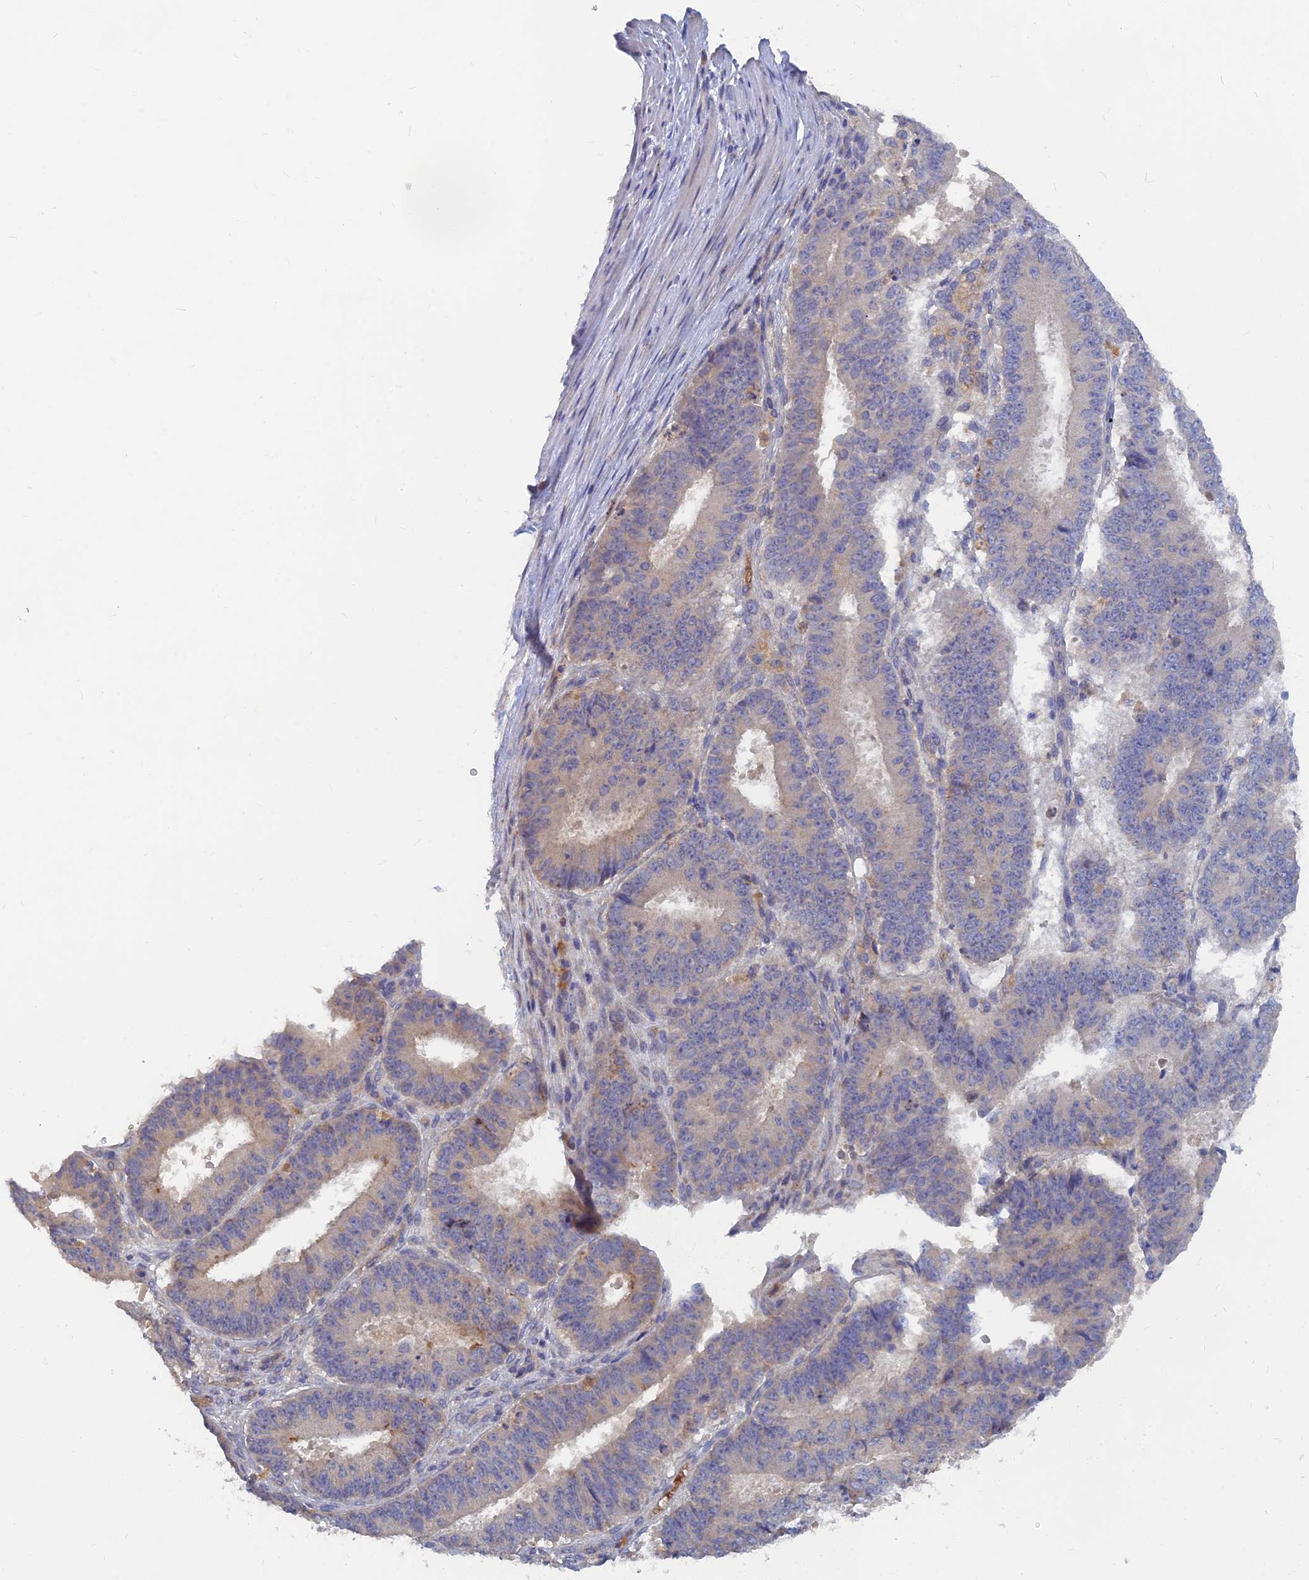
{"staining": {"intensity": "weak", "quantity": "25%-75%", "location": "cytoplasmic/membranous"}, "tissue": "ovarian cancer", "cell_type": "Tumor cells", "image_type": "cancer", "snomed": [{"axis": "morphology", "description": "Carcinoma, endometroid"}, {"axis": "topography", "description": "Appendix"}, {"axis": "topography", "description": "Ovary"}], "caption": "A photomicrograph showing weak cytoplasmic/membranous expression in about 25%-75% of tumor cells in endometroid carcinoma (ovarian), as visualized by brown immunohistochemical staining.", "gene": "ARRDC1", "patient": {"sex": "female", "age": 42}}